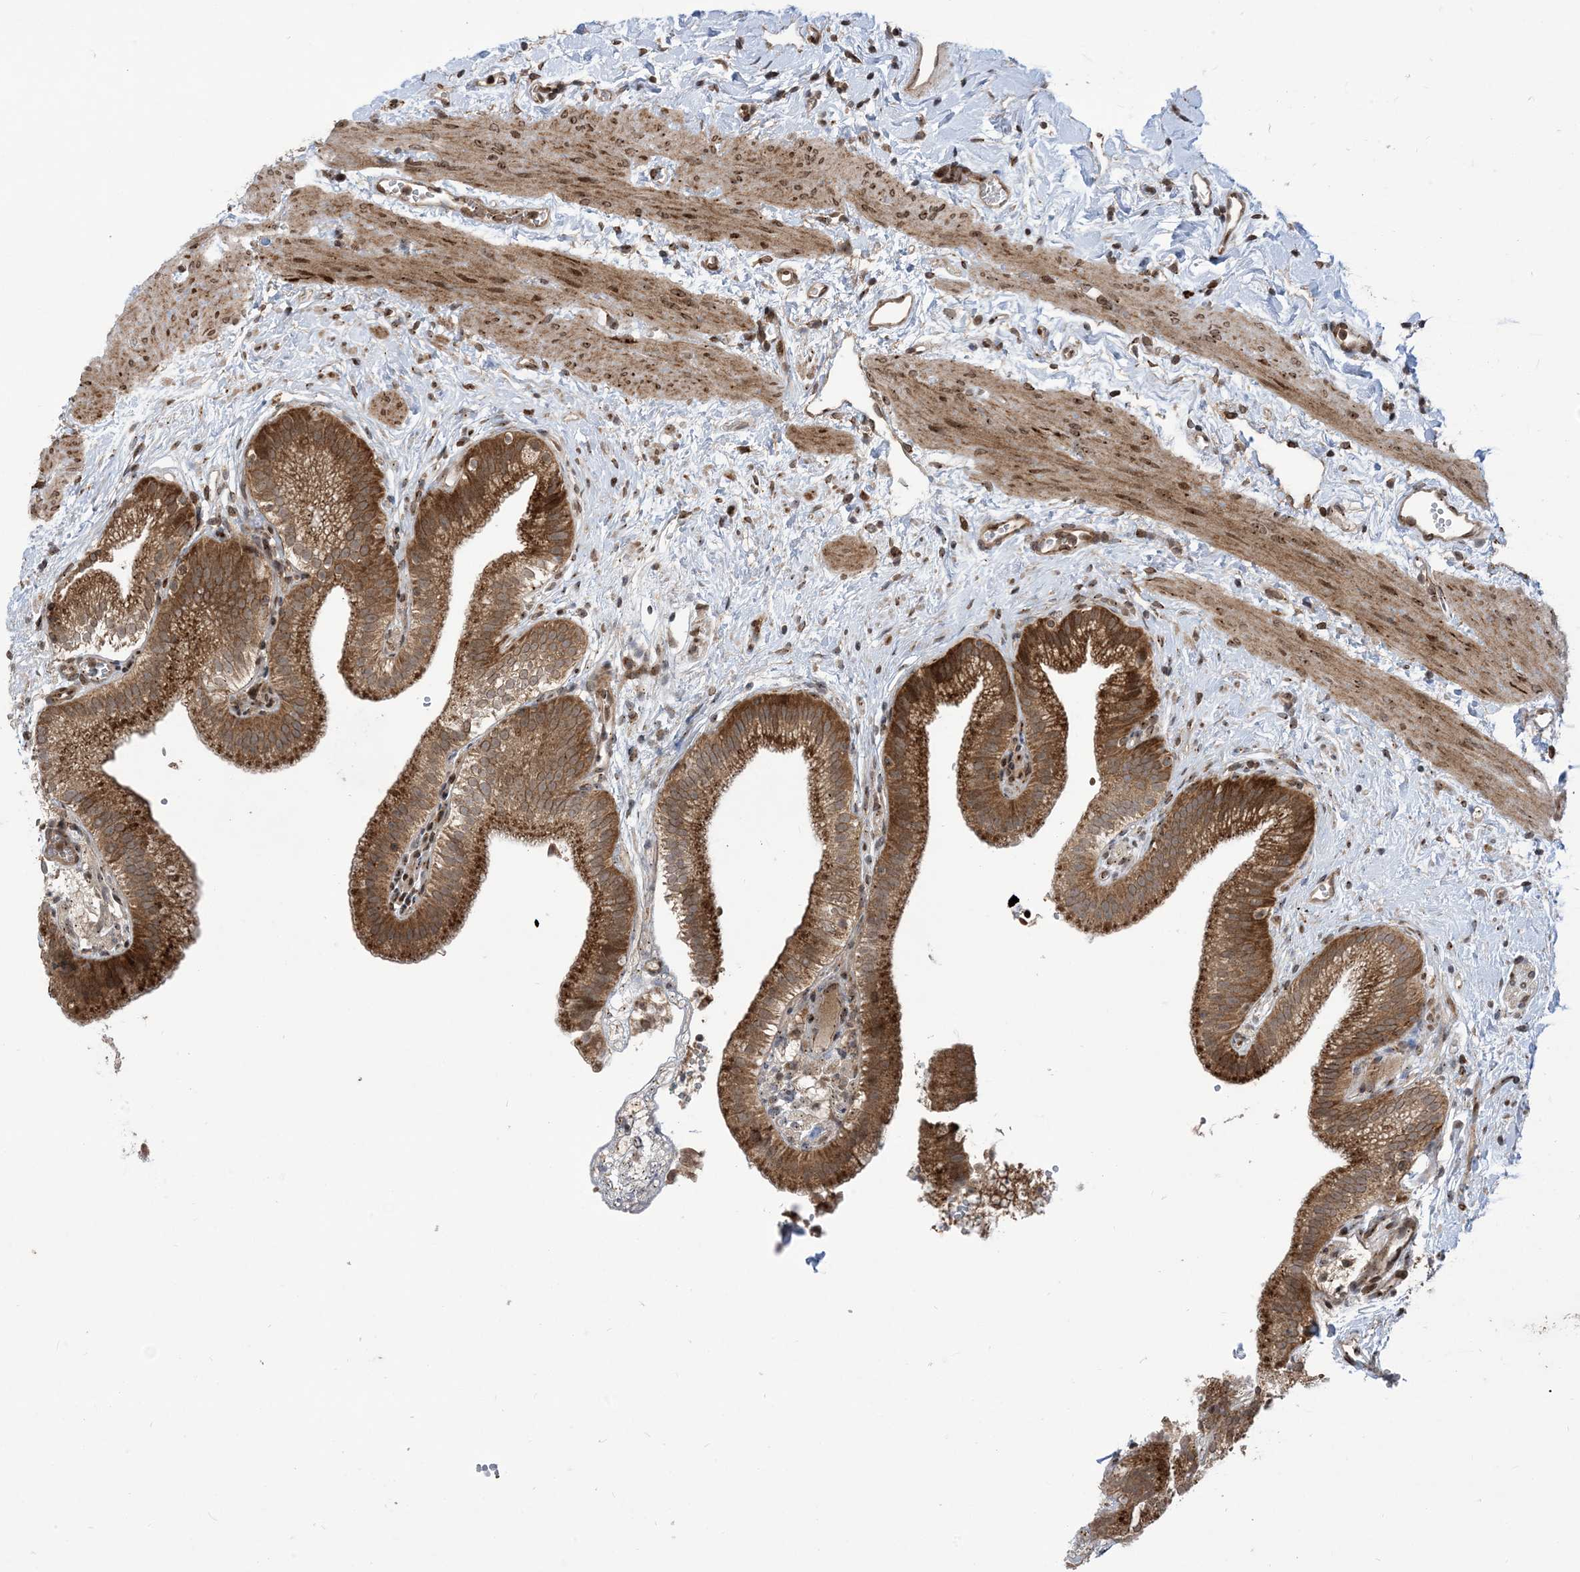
{"staining": {"intensity": "strong", "quantity": ">75%", "location": "cytoplasmic/membranous"}, "tissue": "gallbladder", "cell_type": "Glandular cells", "image_type": "normal", "snomed": [{"axis": "morphology", "description": "Normal tissue, NOS"}, {"axis": "topography", "description": "Gallbladder"}], "caption": "IHC image of unremarkable human gallbladder stained for a protein (brown), which demonstrates high levels of strong cytoplasmic/membranous positivity in about >75% of glandular cells.", "gene": "CASP4", "patient": {"sex": "male", "age": 55}}